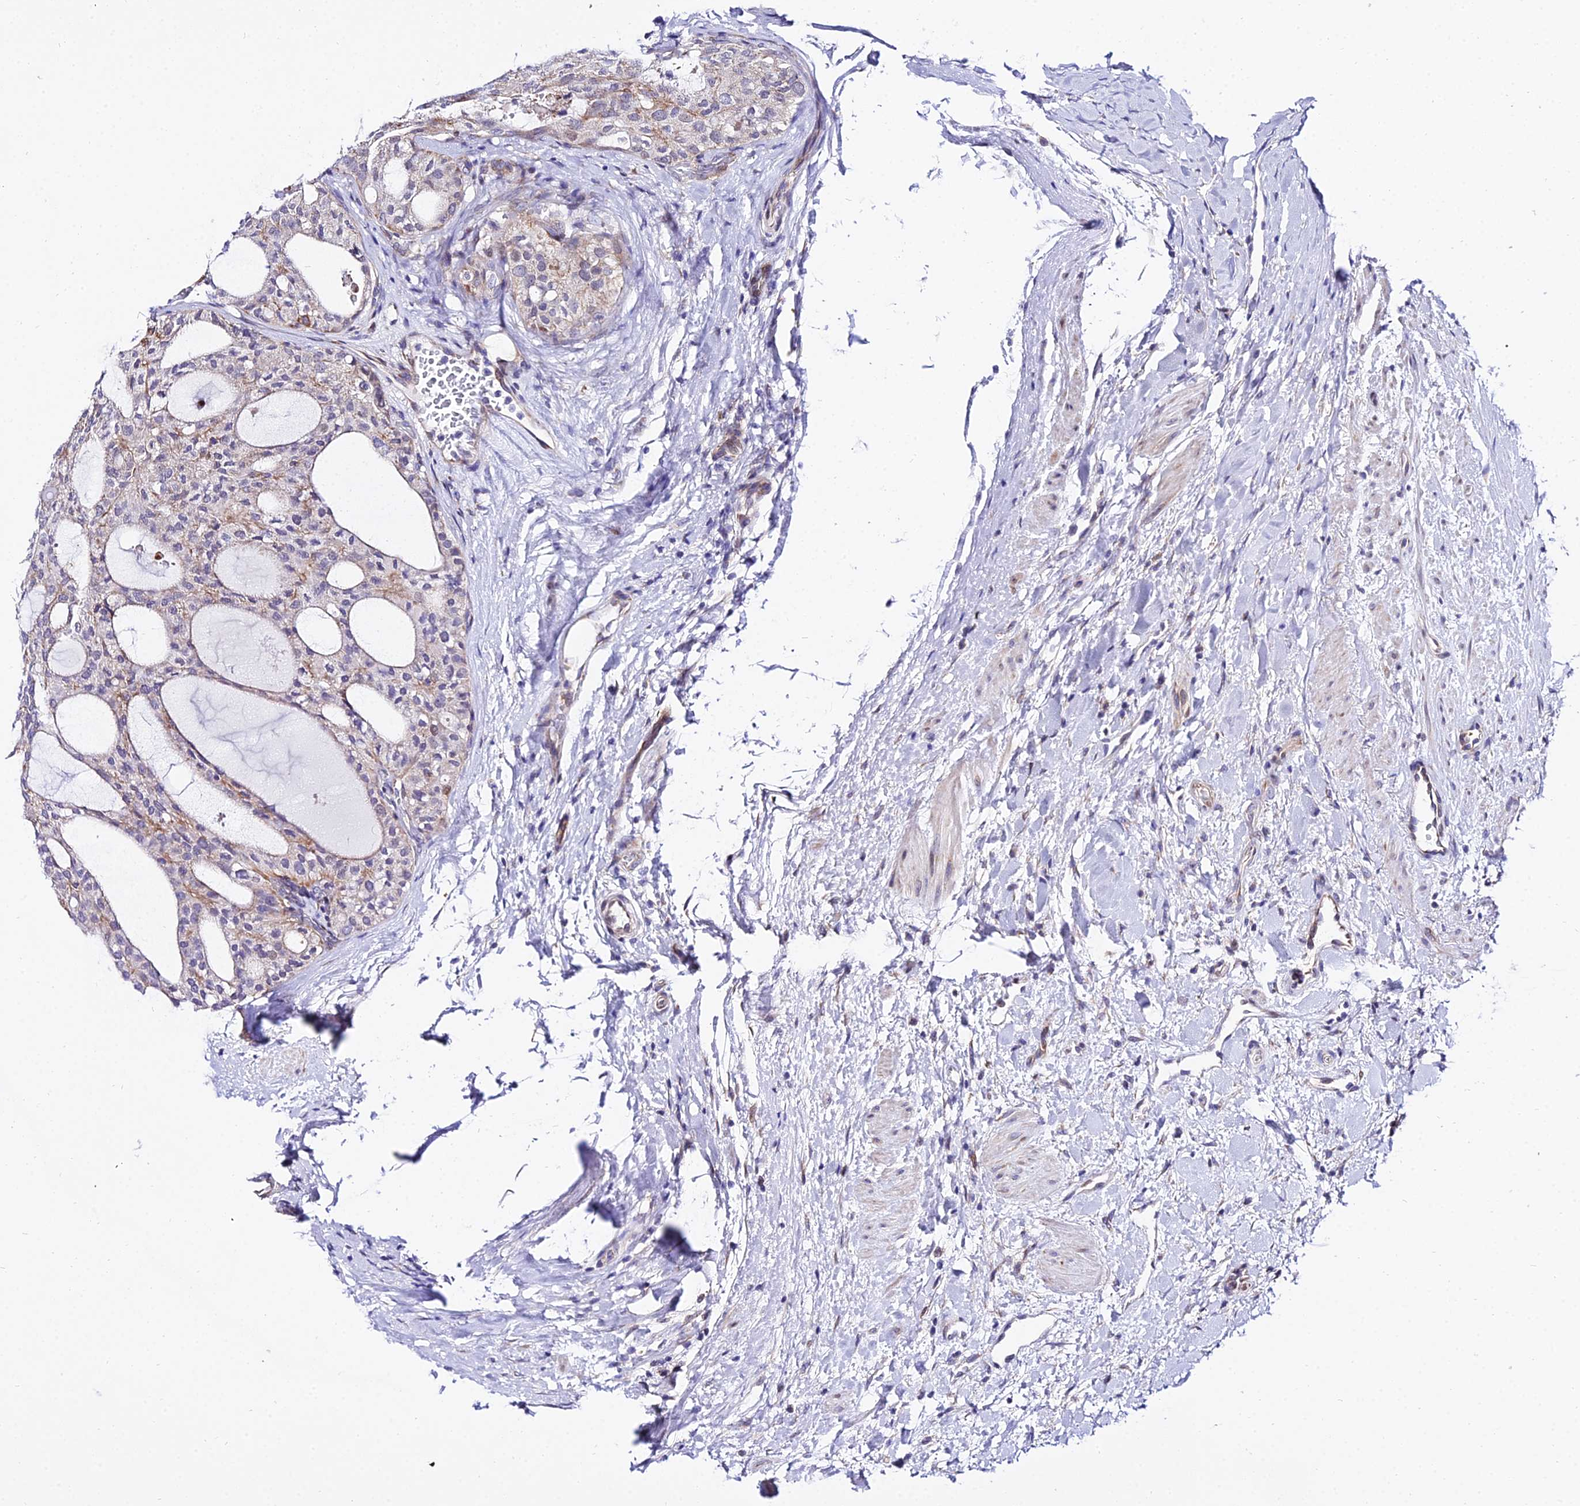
{"staining": {"intensity": "weak", "quantity": "<25%", "location": "cytoplasmic/membranous"}, "tissue": "thyroid cancer", "cell_type": "Tumor cells", "image_type": "cancer", "snomed": [{"axis": "morphology", "description": "Follicular adenoma carcinoma, NOS"}, {"axis": "topography", "description": "Thyroid gland"}], "caption": "The photomicrograph exhibits no staining of tumor cells in thyroid follicular adenoma carcinoma.", "gene": "ATP5PB", "patient": {"sex": "male", "age": 75}}